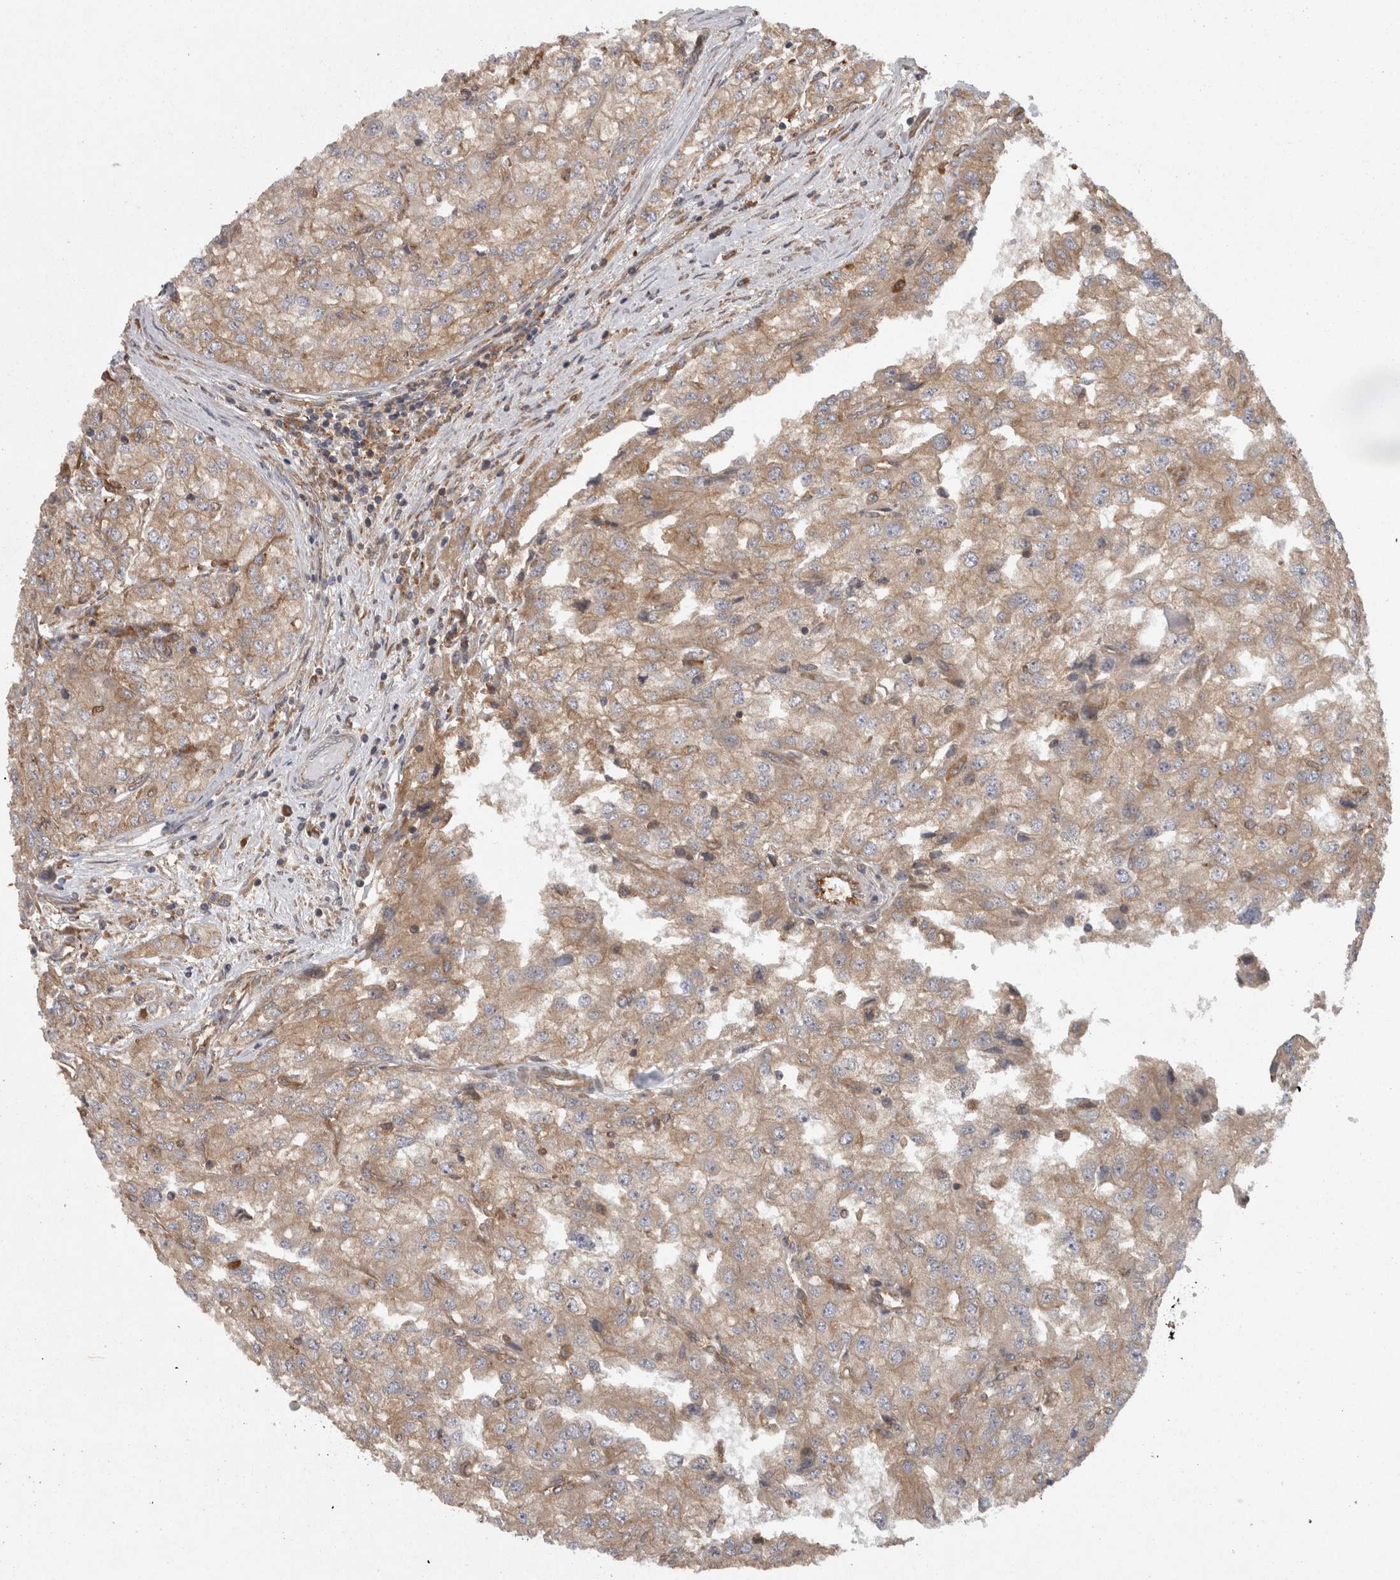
{"staining": {"intensity": "weak", "quantity": "25%-75%", "location": "cytoplasmic/membranous"}, "tissue": "renal cancer", "cell_type": "Tumor cells", "image_type": "cancer", "snomed": [{"axis": "morphology", "description": "Adenocarcinoma, NOS"}, {"axis": "topography", "description": "Kidney"}], "caption": "Immunohistochemical staining of human adenocarcinoma (renal) demonstrates low levels of weak cytoplasmic/membranous protein positivity in approximately 25%-75% of tumor cells. The staining was performed using DAB to visualize the protein expression in brown, while the nuclei were stained in blue with hematoxylin (Magnification: 20x).", "gene": "SMCR8", "patient": {"sex": "female", "age": 54}}